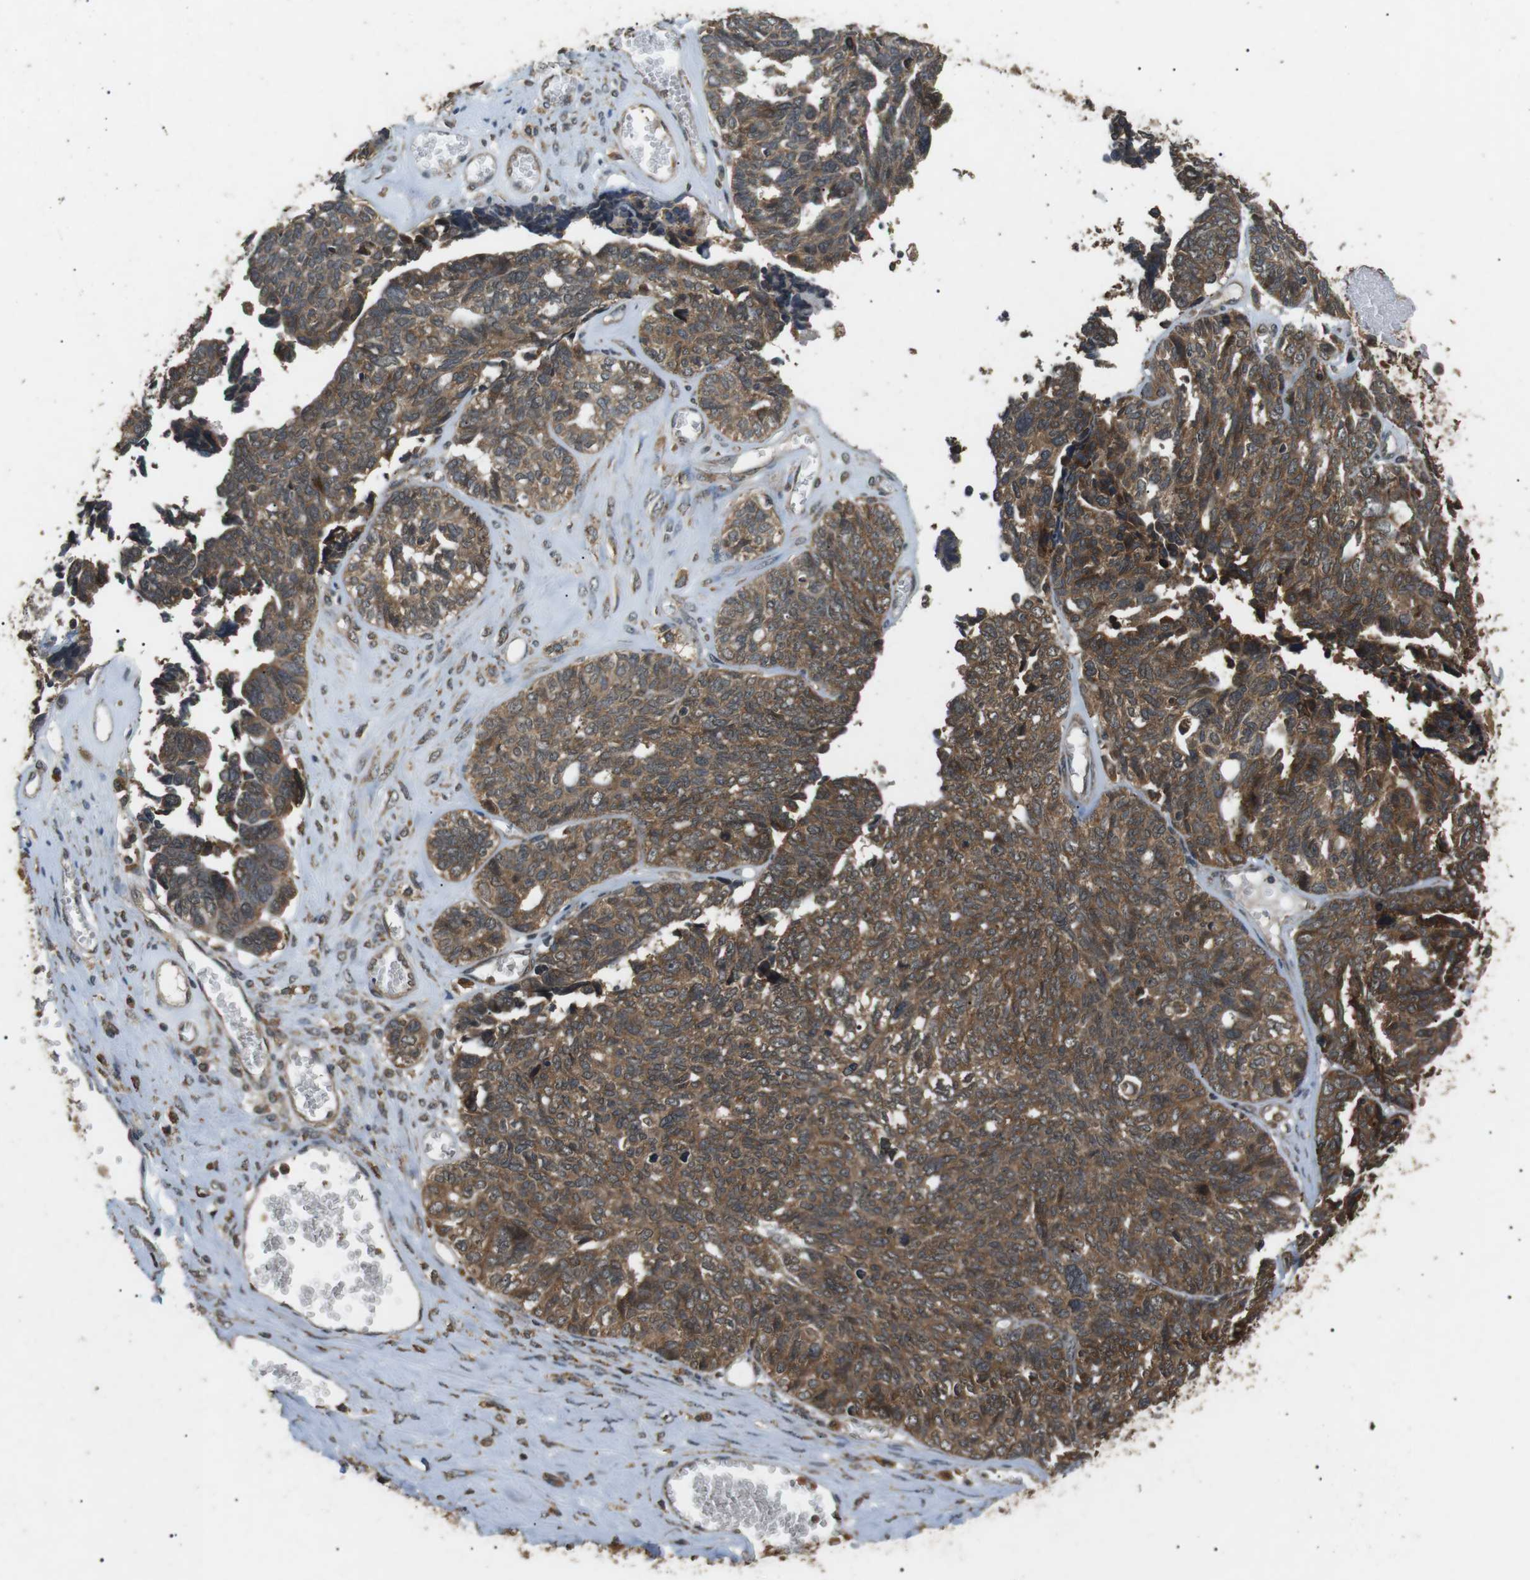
{"staining": {"intensity": "moderate", "quantity": ">75%", "location": "cytoplasmic/membranous"}, "tissue": "ovarian cancer", "cell_type": "Tumor cells", "image_type": "cancer", "snomed": [{"axis": "morphology", "description": "Cystadenocarcinoma, serous, NOS"}, {"axis": "topography", "description": "Ovary"}], "caption": "Ovarian cancer (serous cystadenocarcinoma) stained for a protein (brown) shows moderate cytoplasmic/membranous positive expression in approximately >75% of tumor cells.", "gene": "TBC1D15", "patient": {"sex": "female", "age": 79}}